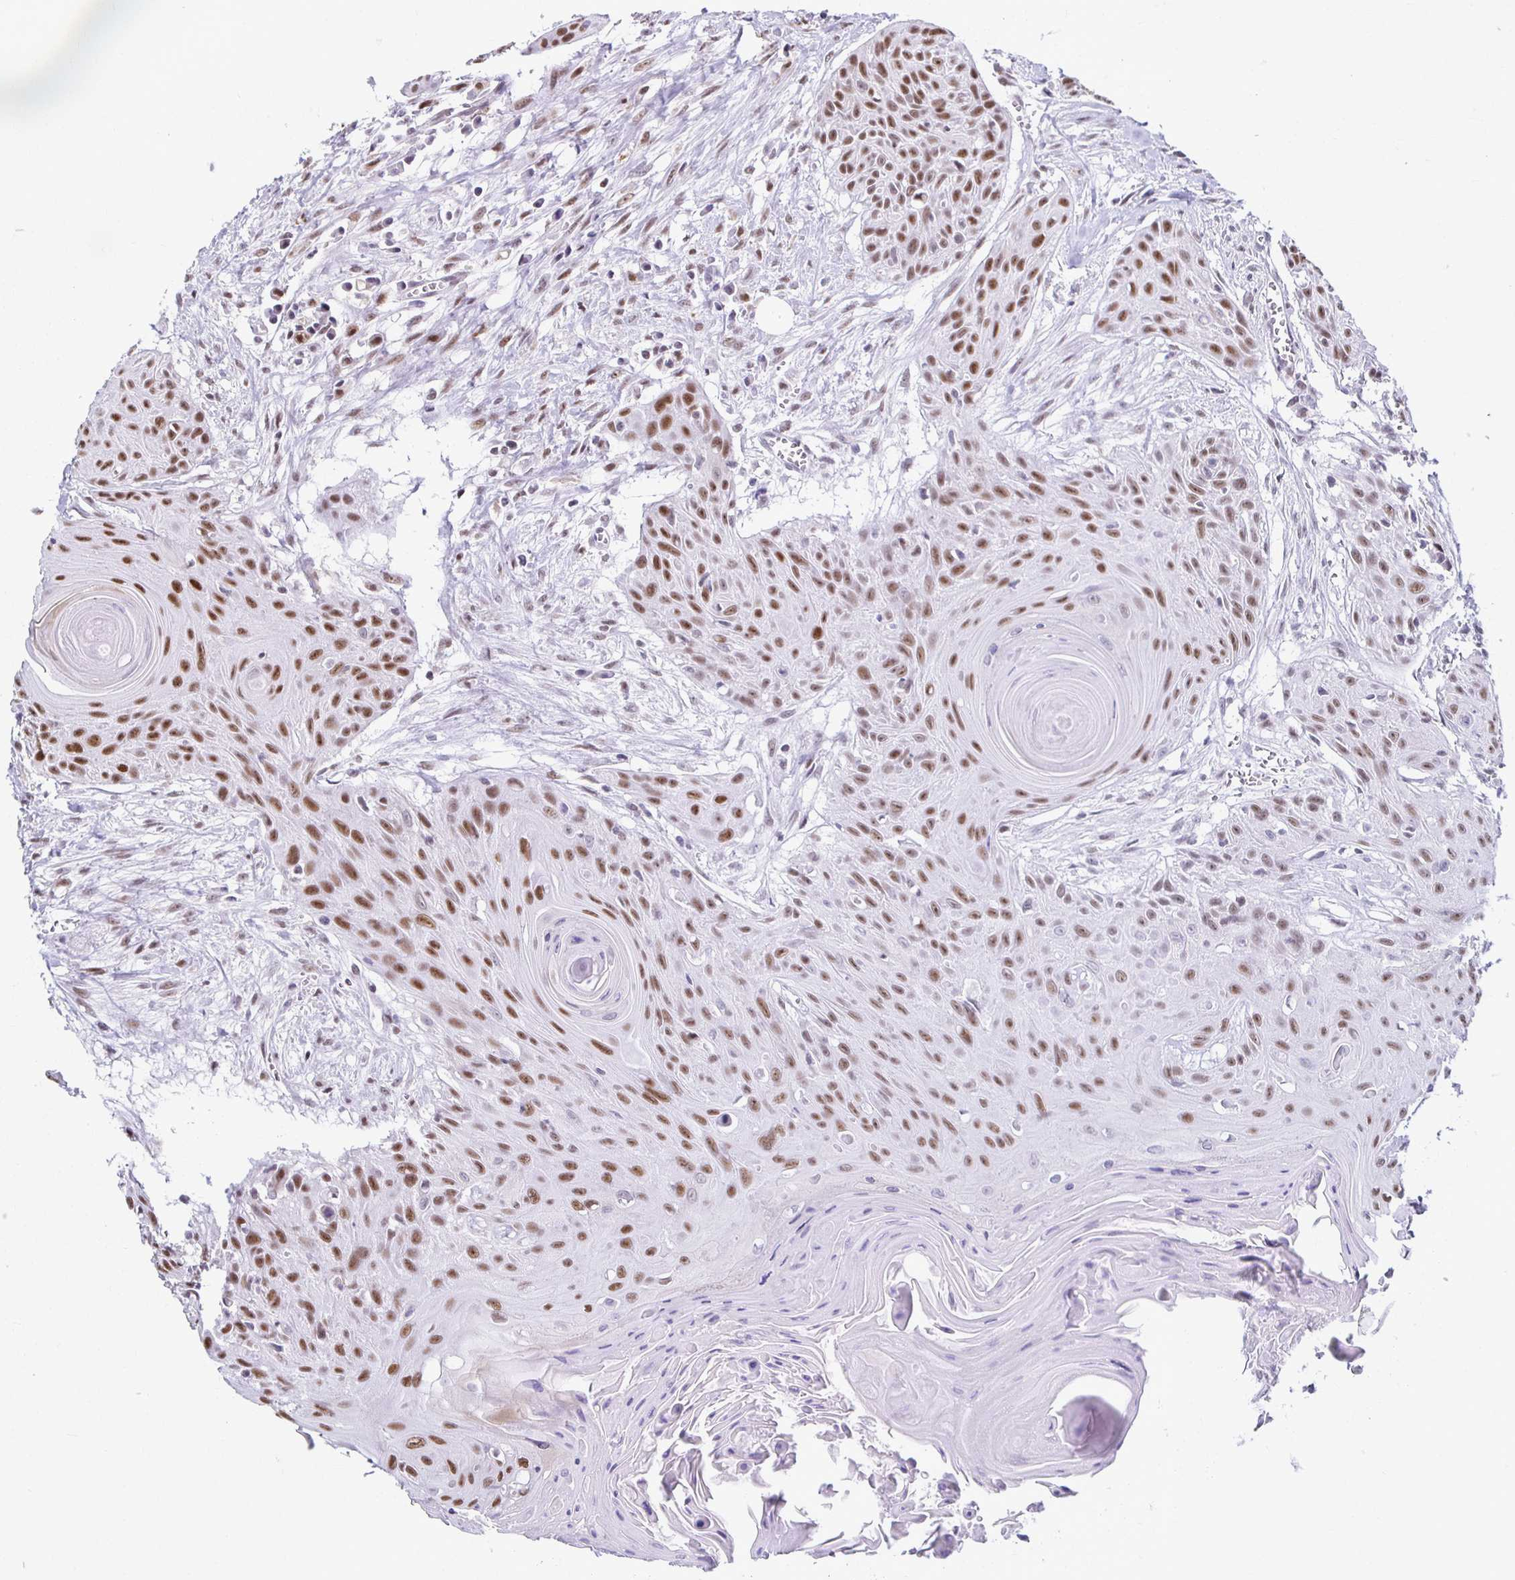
{"staining": {"intensity": "moderate", "quantity": ">75%", "location": "nuclear"}, "tissue": "head and neck cancer", "cell_type": "Tumor cells", "image_type": "cancer", "snomed": [{"axis": "morphology", "description": "Squamous cell carcinoma, NOS"}, {"axis": "topography", "description": "Lymph node"}, {"axis": "topography", "description": "Salivary gland"}, {"axis": "topography", "description": "Head-Neck"}], "caption": "High-magnification brightfield microscopy of squamous cell carcinoma (head and neck) stained with DAB (3,3'-diaminobenzidine) (brown) and counterstained with hematoxylin (blue). tumor cells exhibit moderate nuclear expression is seen in about>75% of cells.", "gene": "IRF7", "patient": {"sex": "female", "age": 74}}